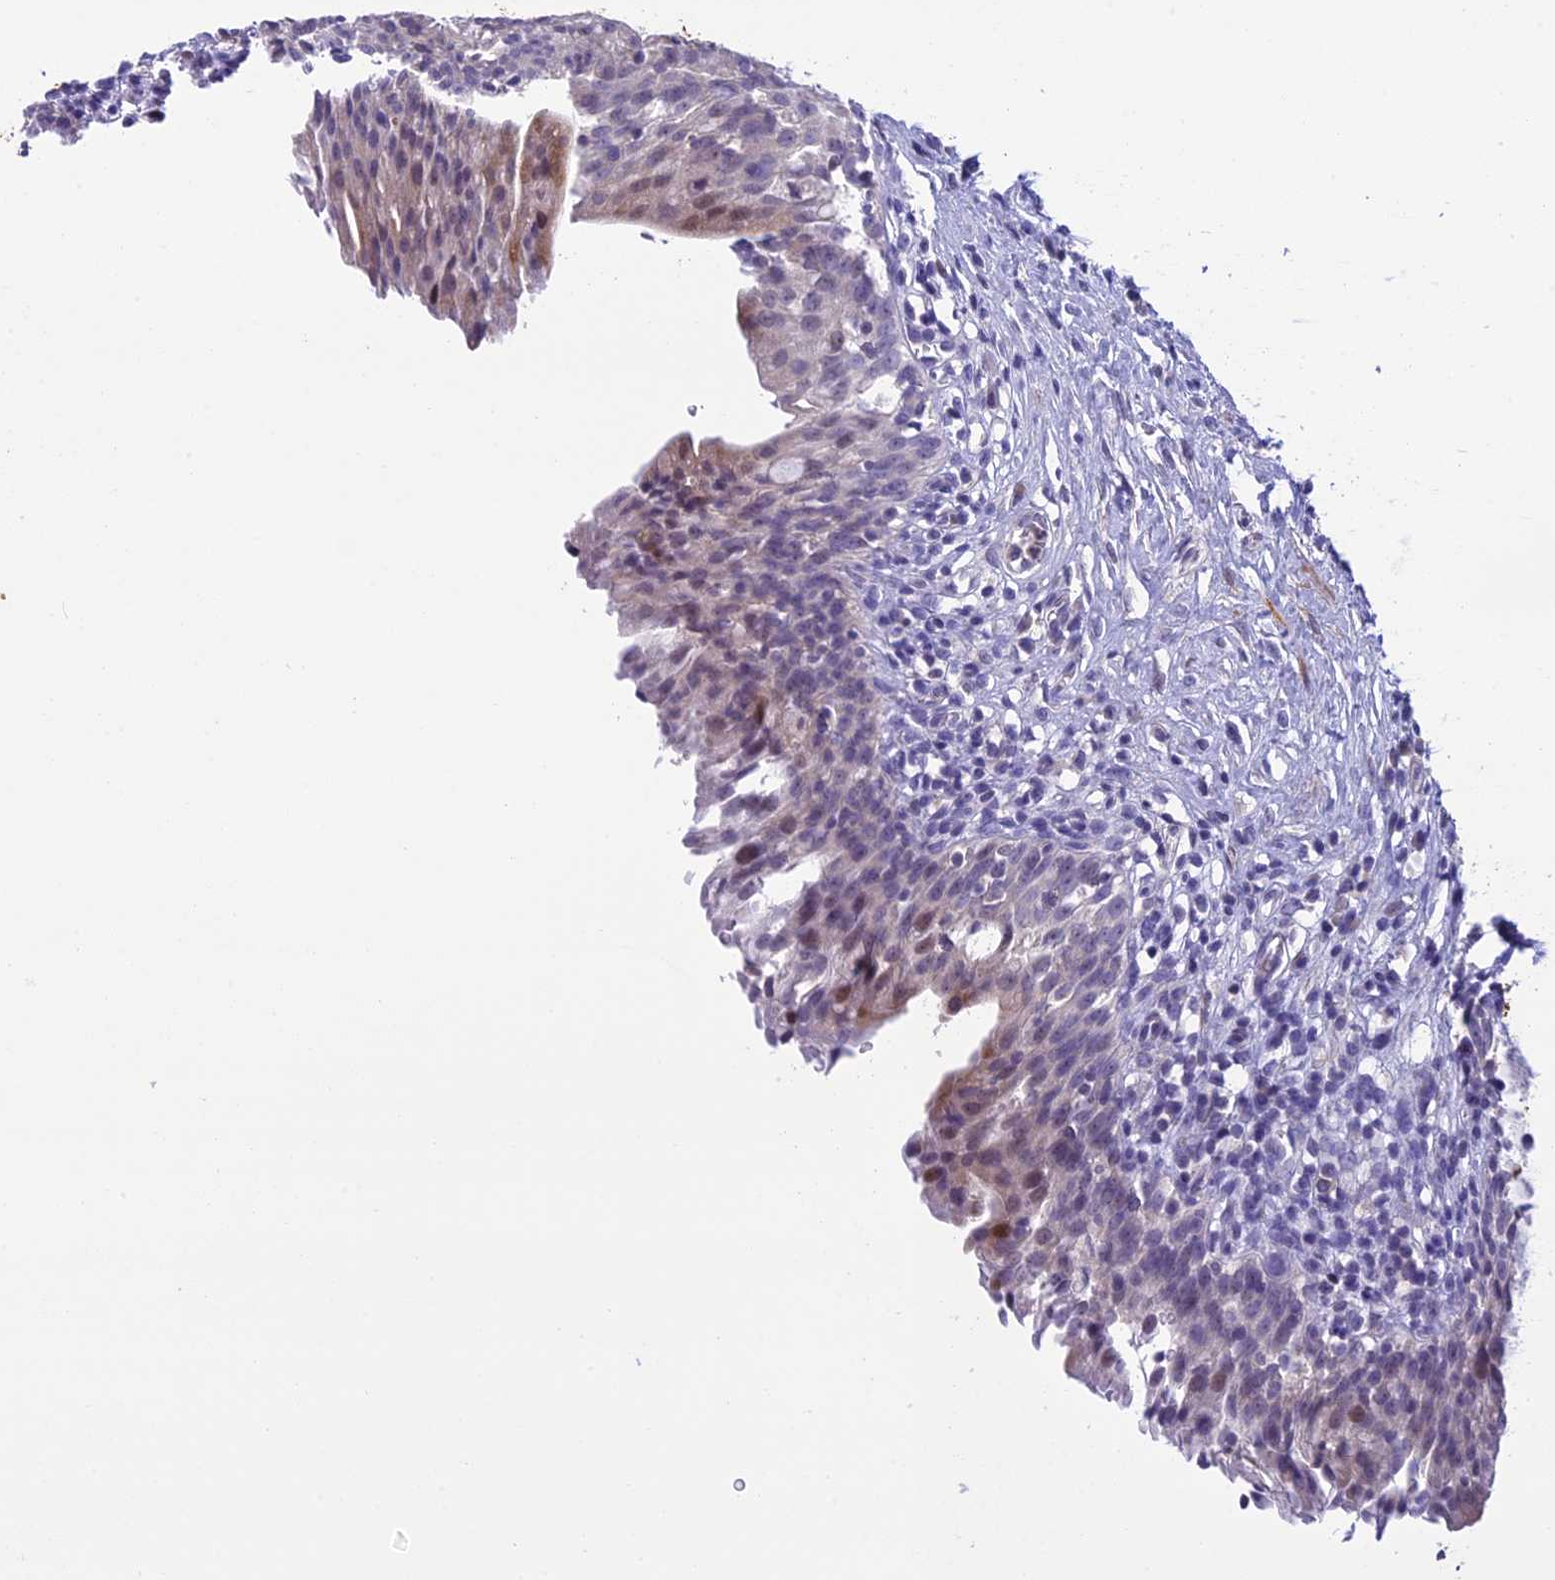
{"staining": {"intensity": "moderate", "quantity": "<25%", "location": "cytoplasmic/membranous,nuclear"}, "tissue": "urinary bladder", "cell_type": "Urothelial cells", "image_type": "normal", "snomed": [{"axis": "morphology", "description": "Normal tissue, NOS"}, {"axis": "morphology", "description": "Inflammation, NOS"}, {"axis": "topography", "description": "Urinary bladder"}], "caption": "A high-resolution image shows IHC staining of normal urinary bladder, which demonstrates moderate cytoplasmic/membranous,nuclear positivity in approximately <25% of urothelial cells.", "gene": "IGSF6", "patient": {"sex": "male", "age": 63}}